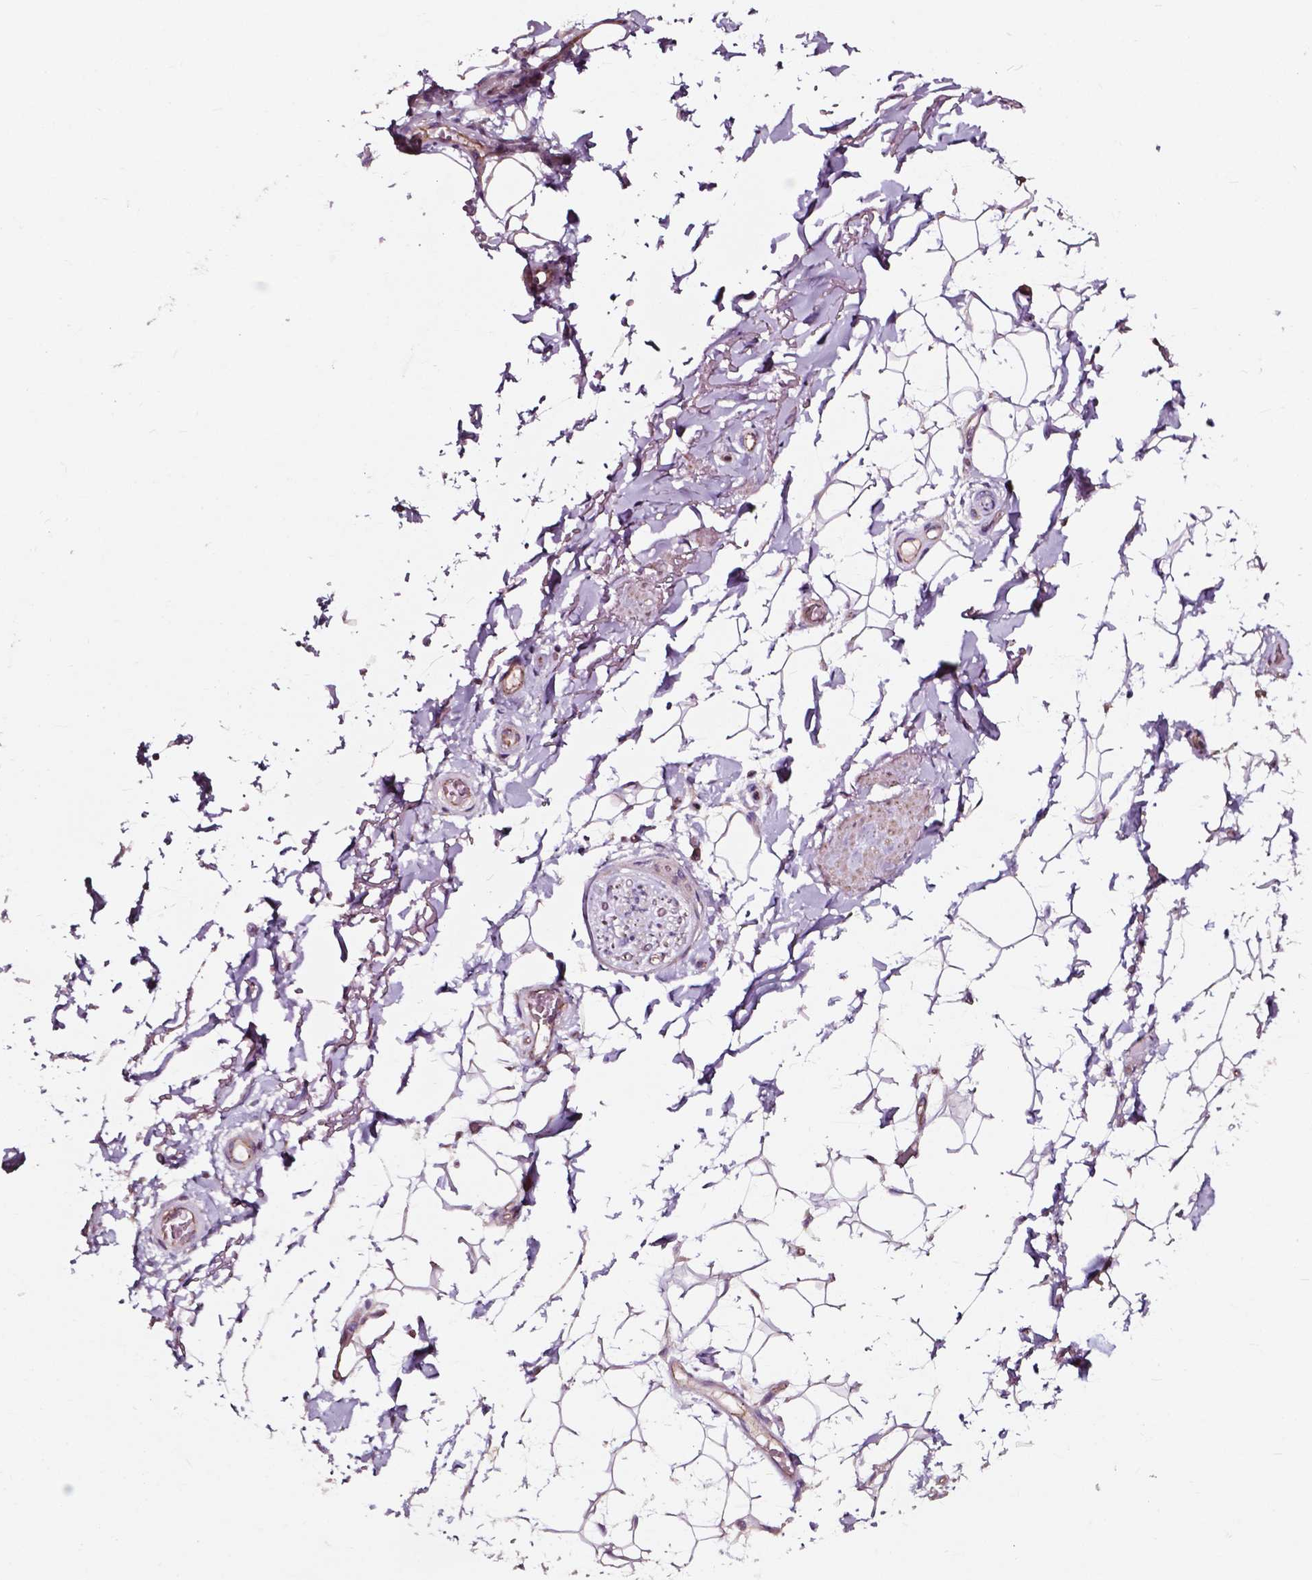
{"staining": {"intensity": "weak", "quantity": "25%-75%", "location": "cytoplasmic/membranous"}, "tissue": "adipose tissue", "cell_type": "Adipocytes", "image_type": "normal", "snomed": [{"axis": "morphology", "description": "Normal tissue, NOS"}, {"axis": "topography", "description": "Anal"}, {"axis": "topography", "description": "Peripheral nerve tissue"}], "caption": "A high-resolution photomicrograph shows immunohistochemistry staining of benign adipose tissue, which shows weak cytoplasmic/membranous positivity in approximately 25%-75% of adipocytes.", "gene": "ATG16L1", "patient": {"sex": "male", "age": 53}}